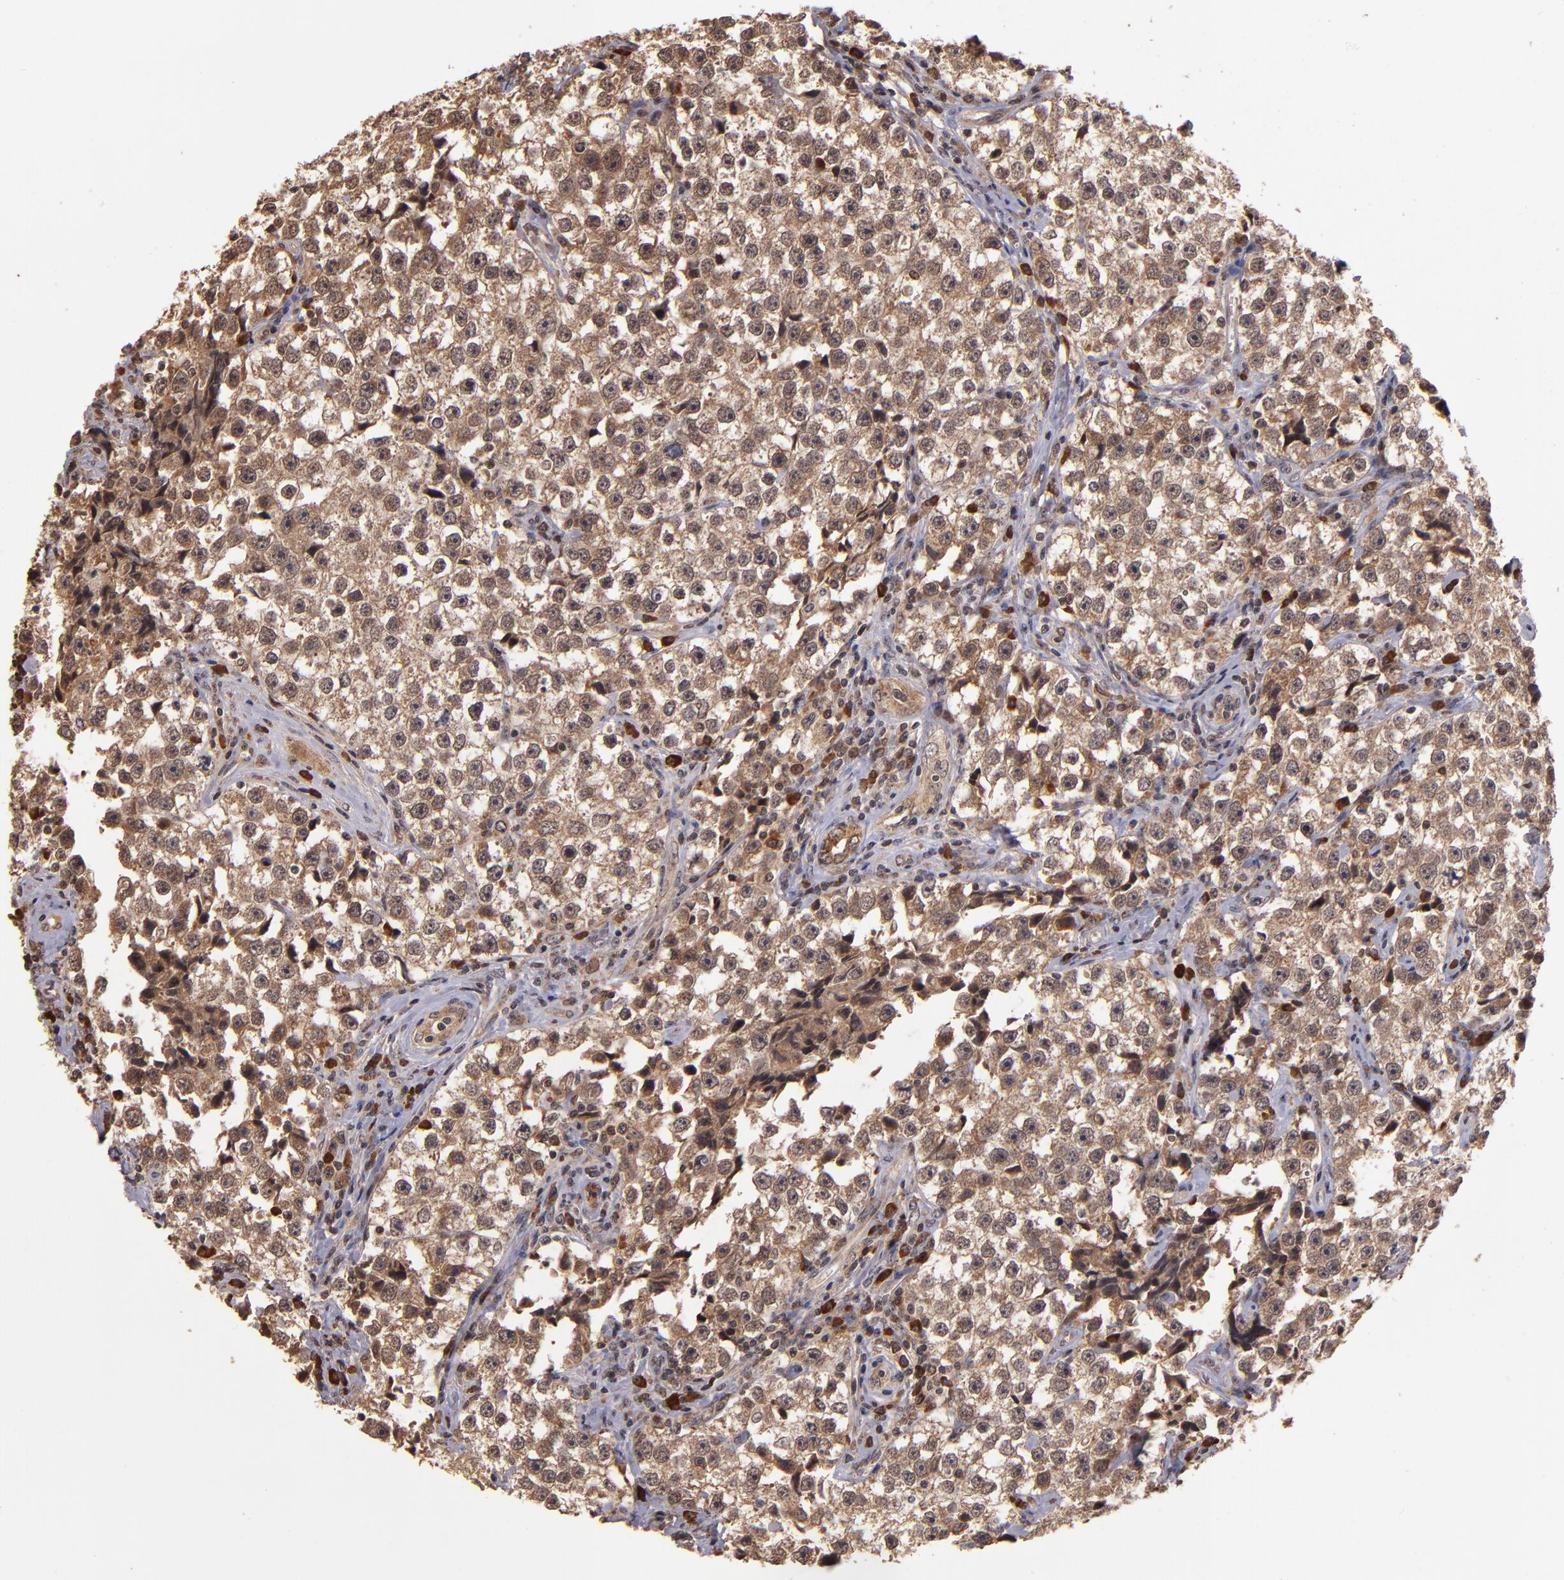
{"staining": {"intensity": "moderate", "quantity": ">75%", "location": "cytoplasmic/membranous"}, "tissue": "testis cancer", "cell_type": "Tumor cells", "image_type": "cancer", "snomed": [{"axis": "morphology", "description": "Seminoma, NOS"}, {"axis": "topography", "description": "Testis"}], "caption": "A histopathology image showing moderate cytoplasmic/membranous expression in approximately >75% of tumor cells in testis cancer (seminoma), as visualized by brown immunohistochemical staining.", "gene": "RIOK3", "patient": {"sex": "male", "age": 32}}